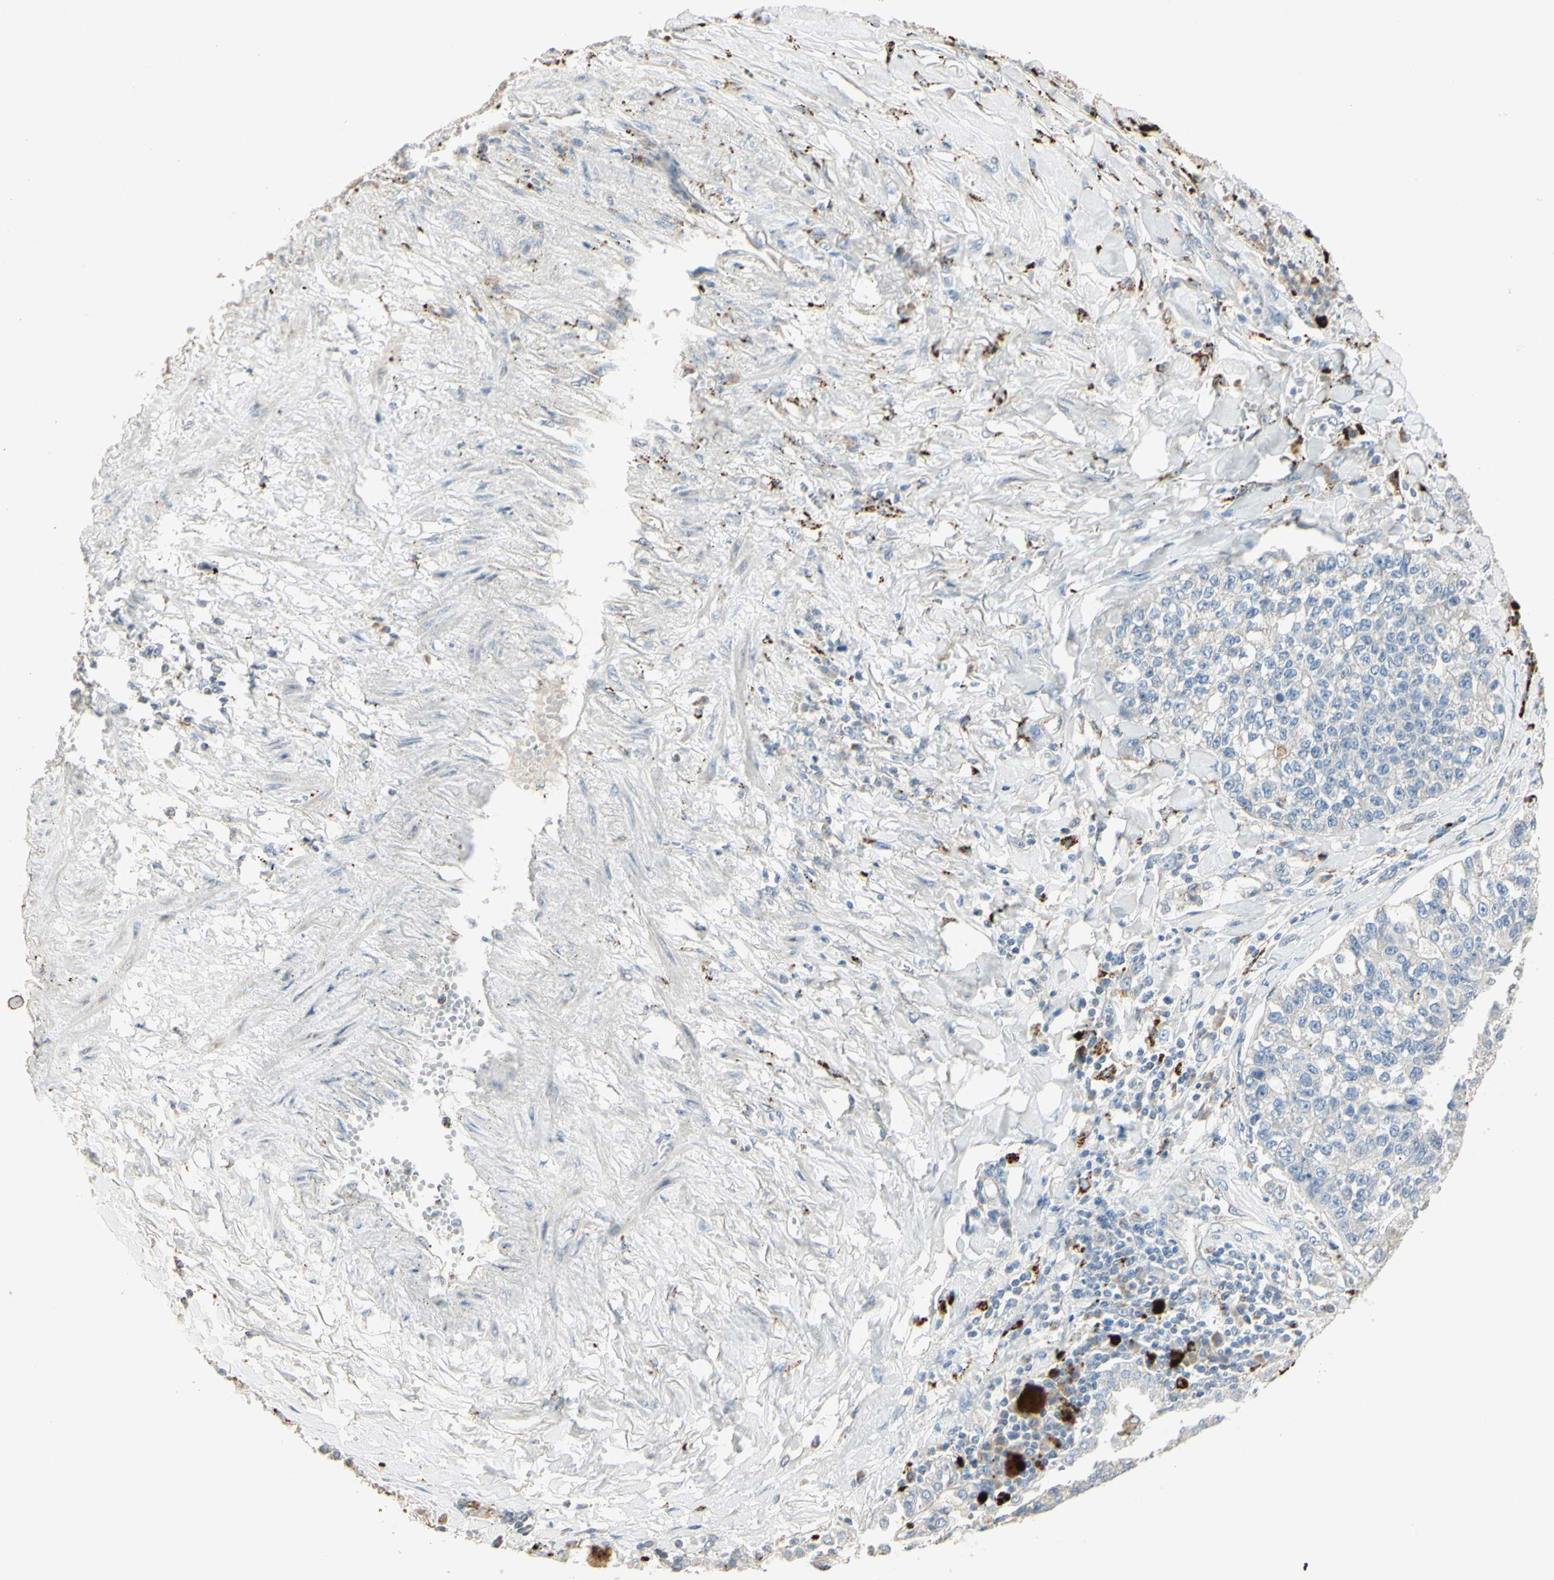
{"staining": {"intensity": "negative", "quantity": "none", "location": "none"}, "tissue": "lung cancer", "cell_type": "Tumor cells", "image_type": "cancer", "snomed": [{"axis": "morphology", "description": "Adenocarcinoma, NOS"}, {"axis": "topography", "description": "Lung"}], "caption": "An immunohistochemistry image of lung cancer is shown. There is no staining in tumor cells of lung cancer.", "gene": "ANGPTL1", "patient": {"sex": "male", "age": 49}}